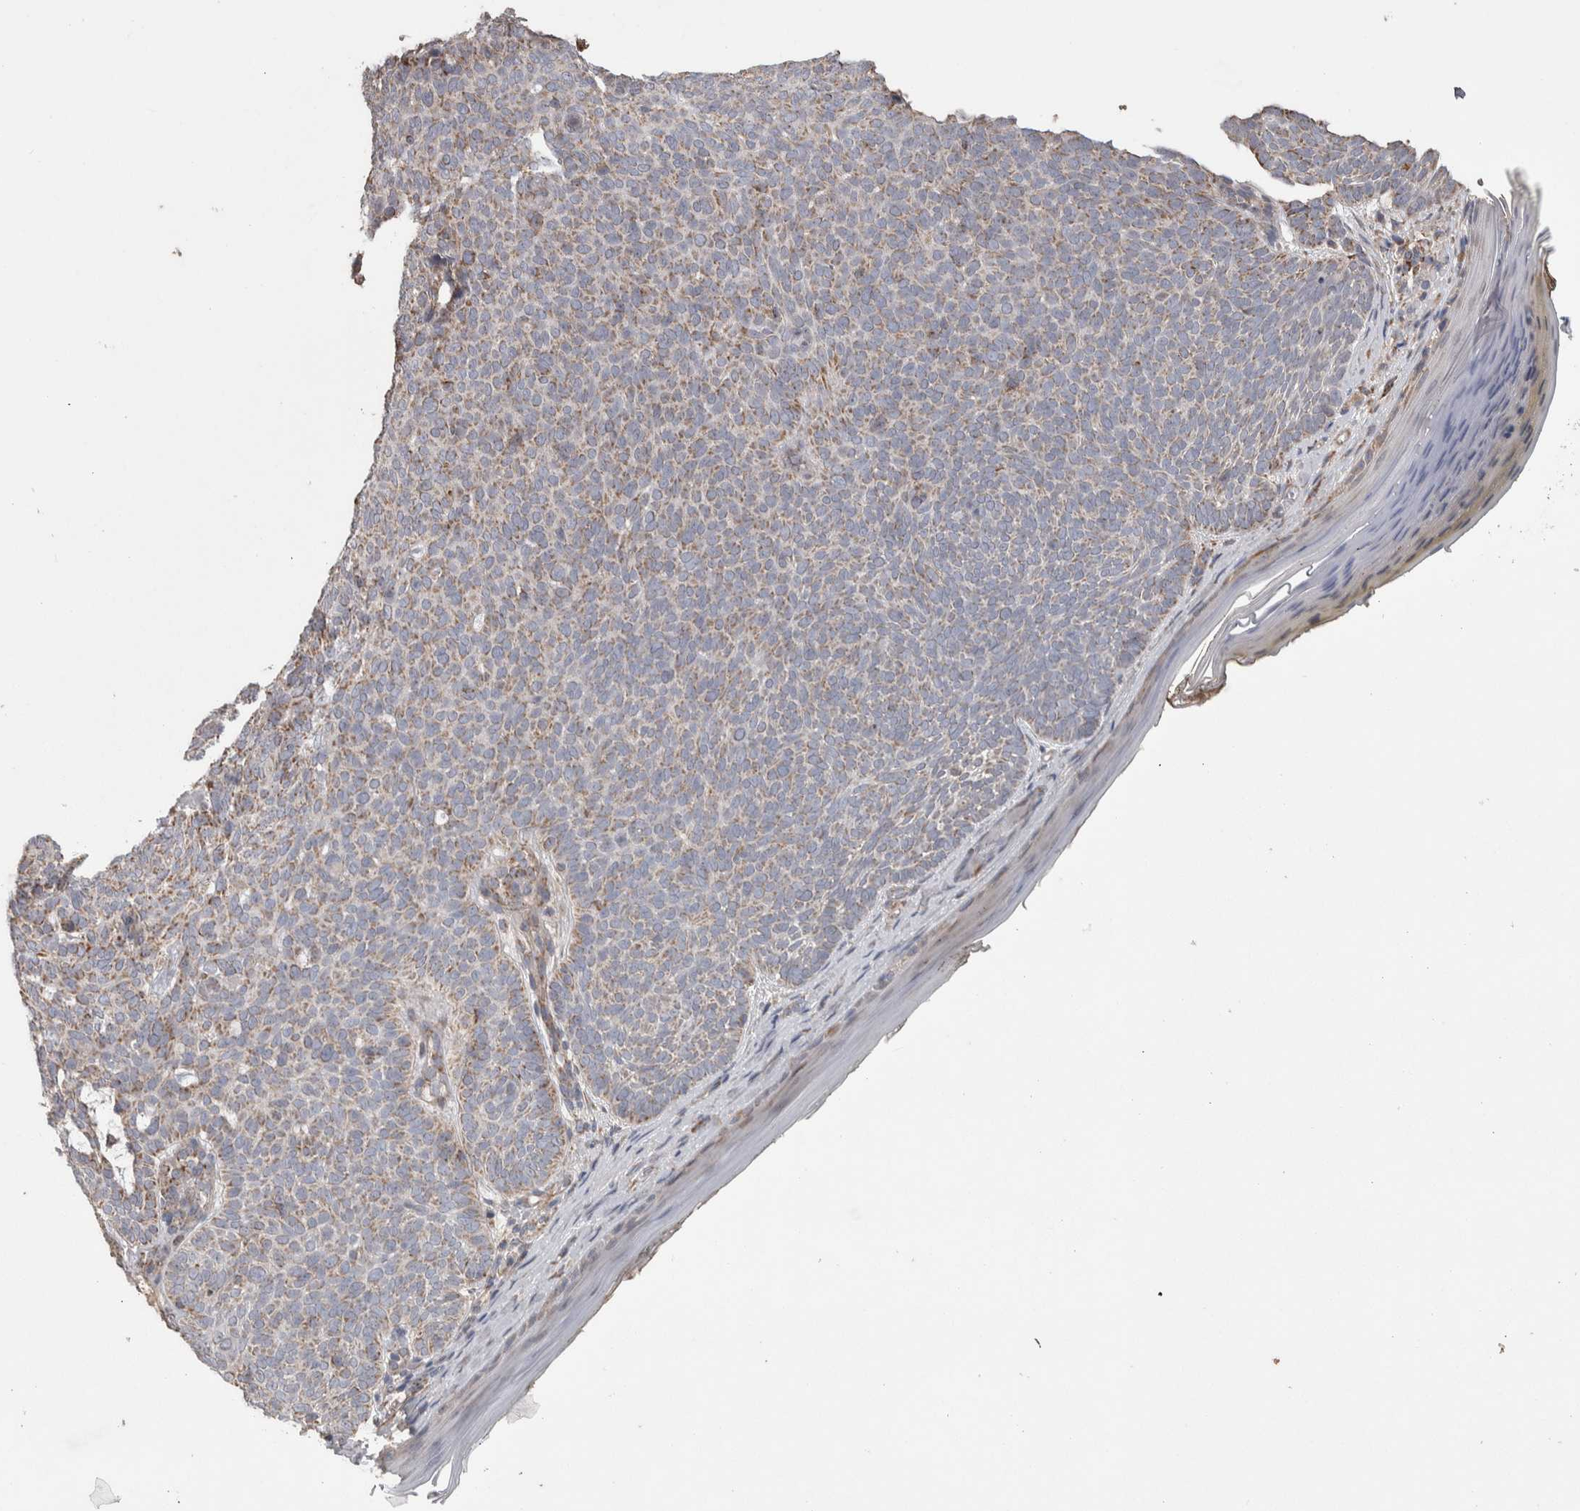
{"staining": {"intensity": "weak", "quantity": ">75%", "location": "cytoplasmic/membranous"}, "tissue": "skin cancer", "cell_type": "Tumor cells", "image_type": "cancer", "snomed": [{"axis": "morphology", "description": "Basal cell carcinoma"}, {"axis": "topography", "description": "Skin"}], "caption": "A brown stain shows weak cytoplasmic/membranous expression of a protein in human skin basal cell carcinoma tumor cells. The staining was performed using DAB (3,3'-diaminobenzidine) to visualize the protein expression in brown, while the nuclei were stained in blue with hematoxylin (Magnification: 20x).", "gene": "SCO1", "patient": {"sex": "male", "age": 61}}